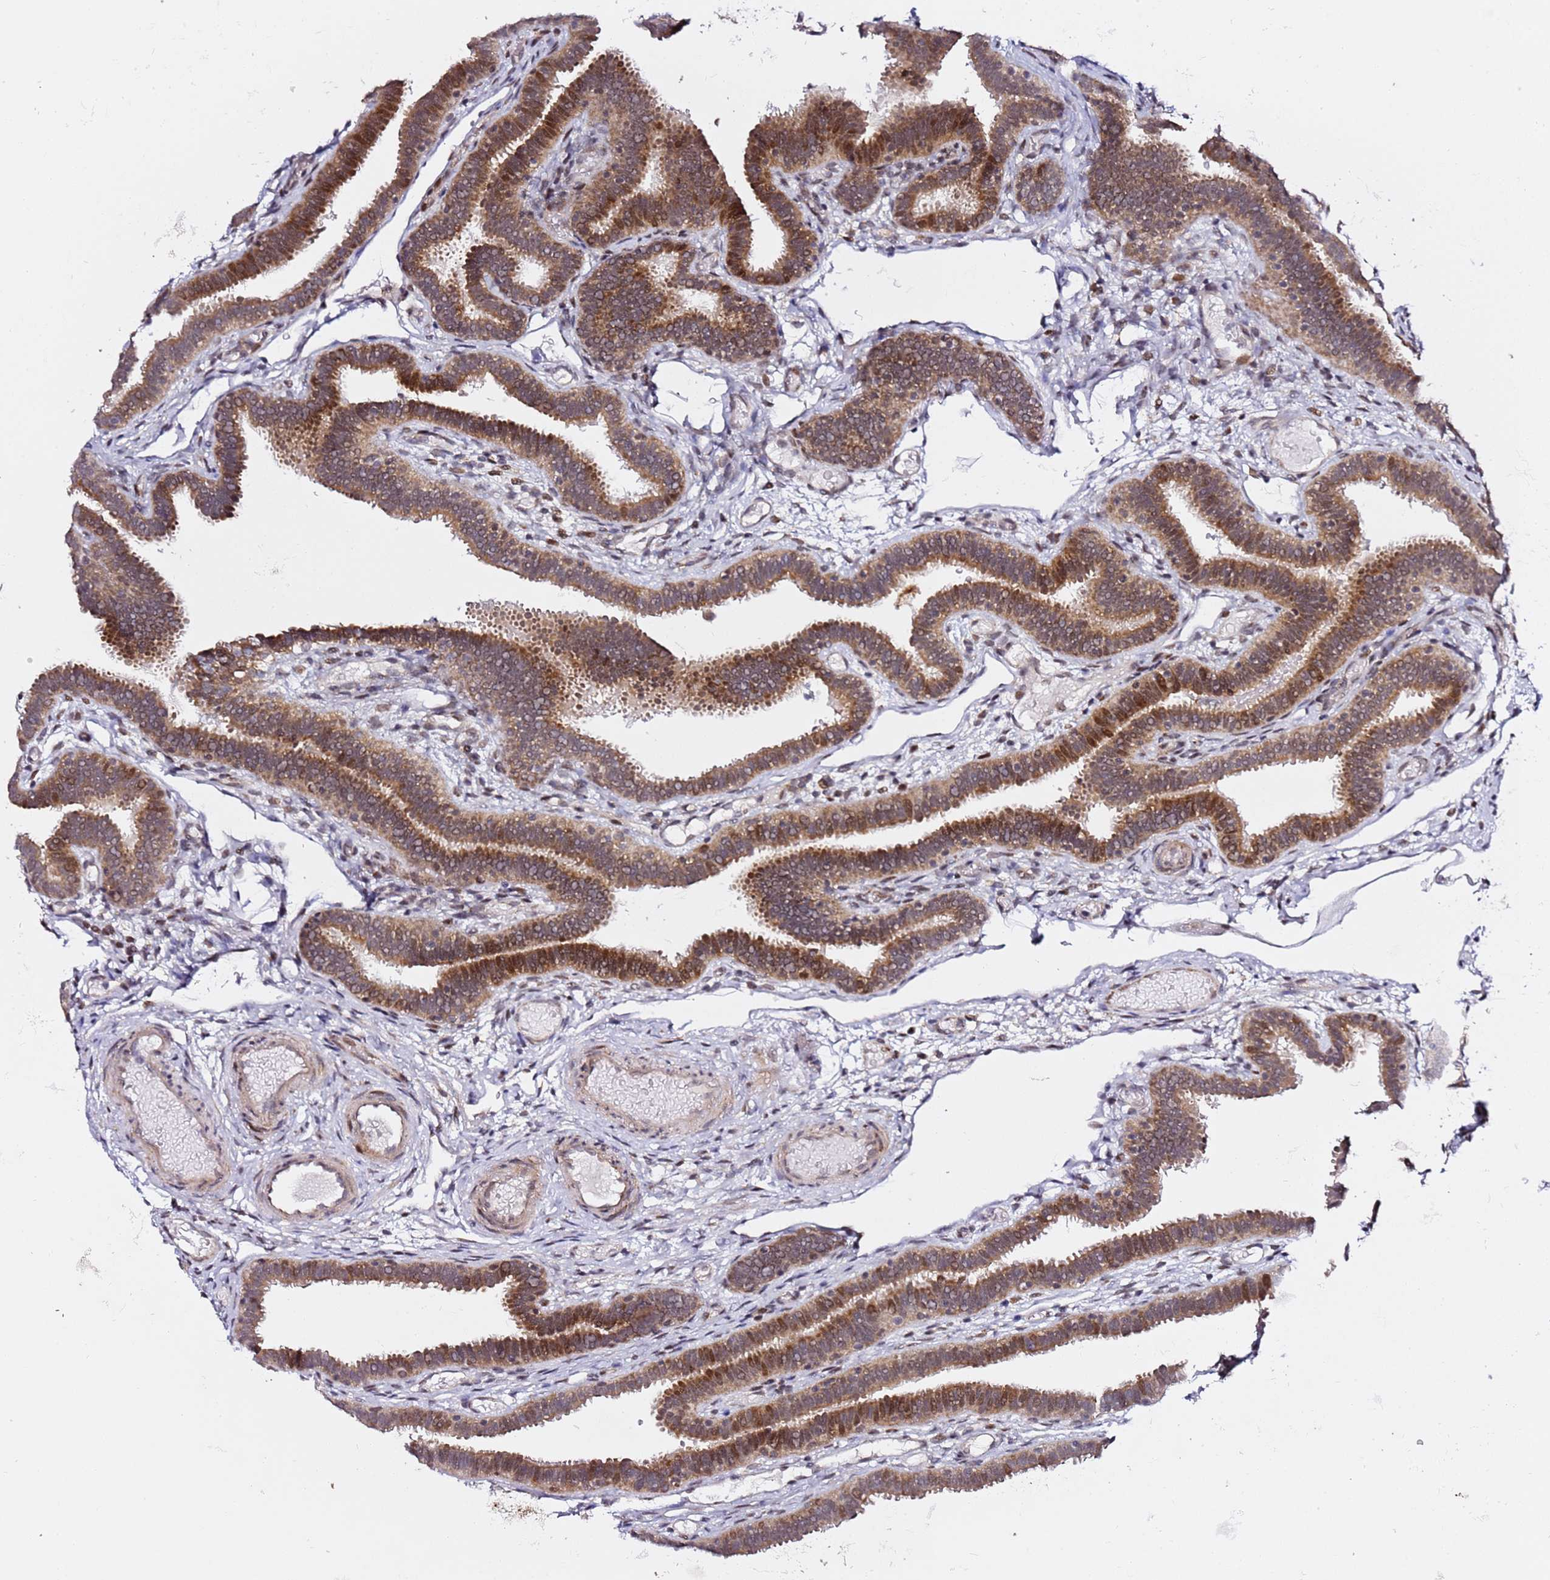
{"staining": {"intensity": "moderate", "quantity": ">75%", "location": "cytoplasmic/membranous,nuclear"}, "tissue": "fallopian tube", "cell_type": "Glandular cells", "image_type": "normal", "snomed": [{"axis": "morphology", "description": "Normal tissue, NOS"}, {"axis": "topography", "description": "Fallopian tube"}], "caption": "Immunohistochemistry (IHC) of normal human fallopian tube exhibits medium levels of moderate cytoplasmic/membranous,nuclear expression in approximately >75% of glandular cells.", "gene": "TP53AIP1", "patient": {"sex": "female", "age": 37}}